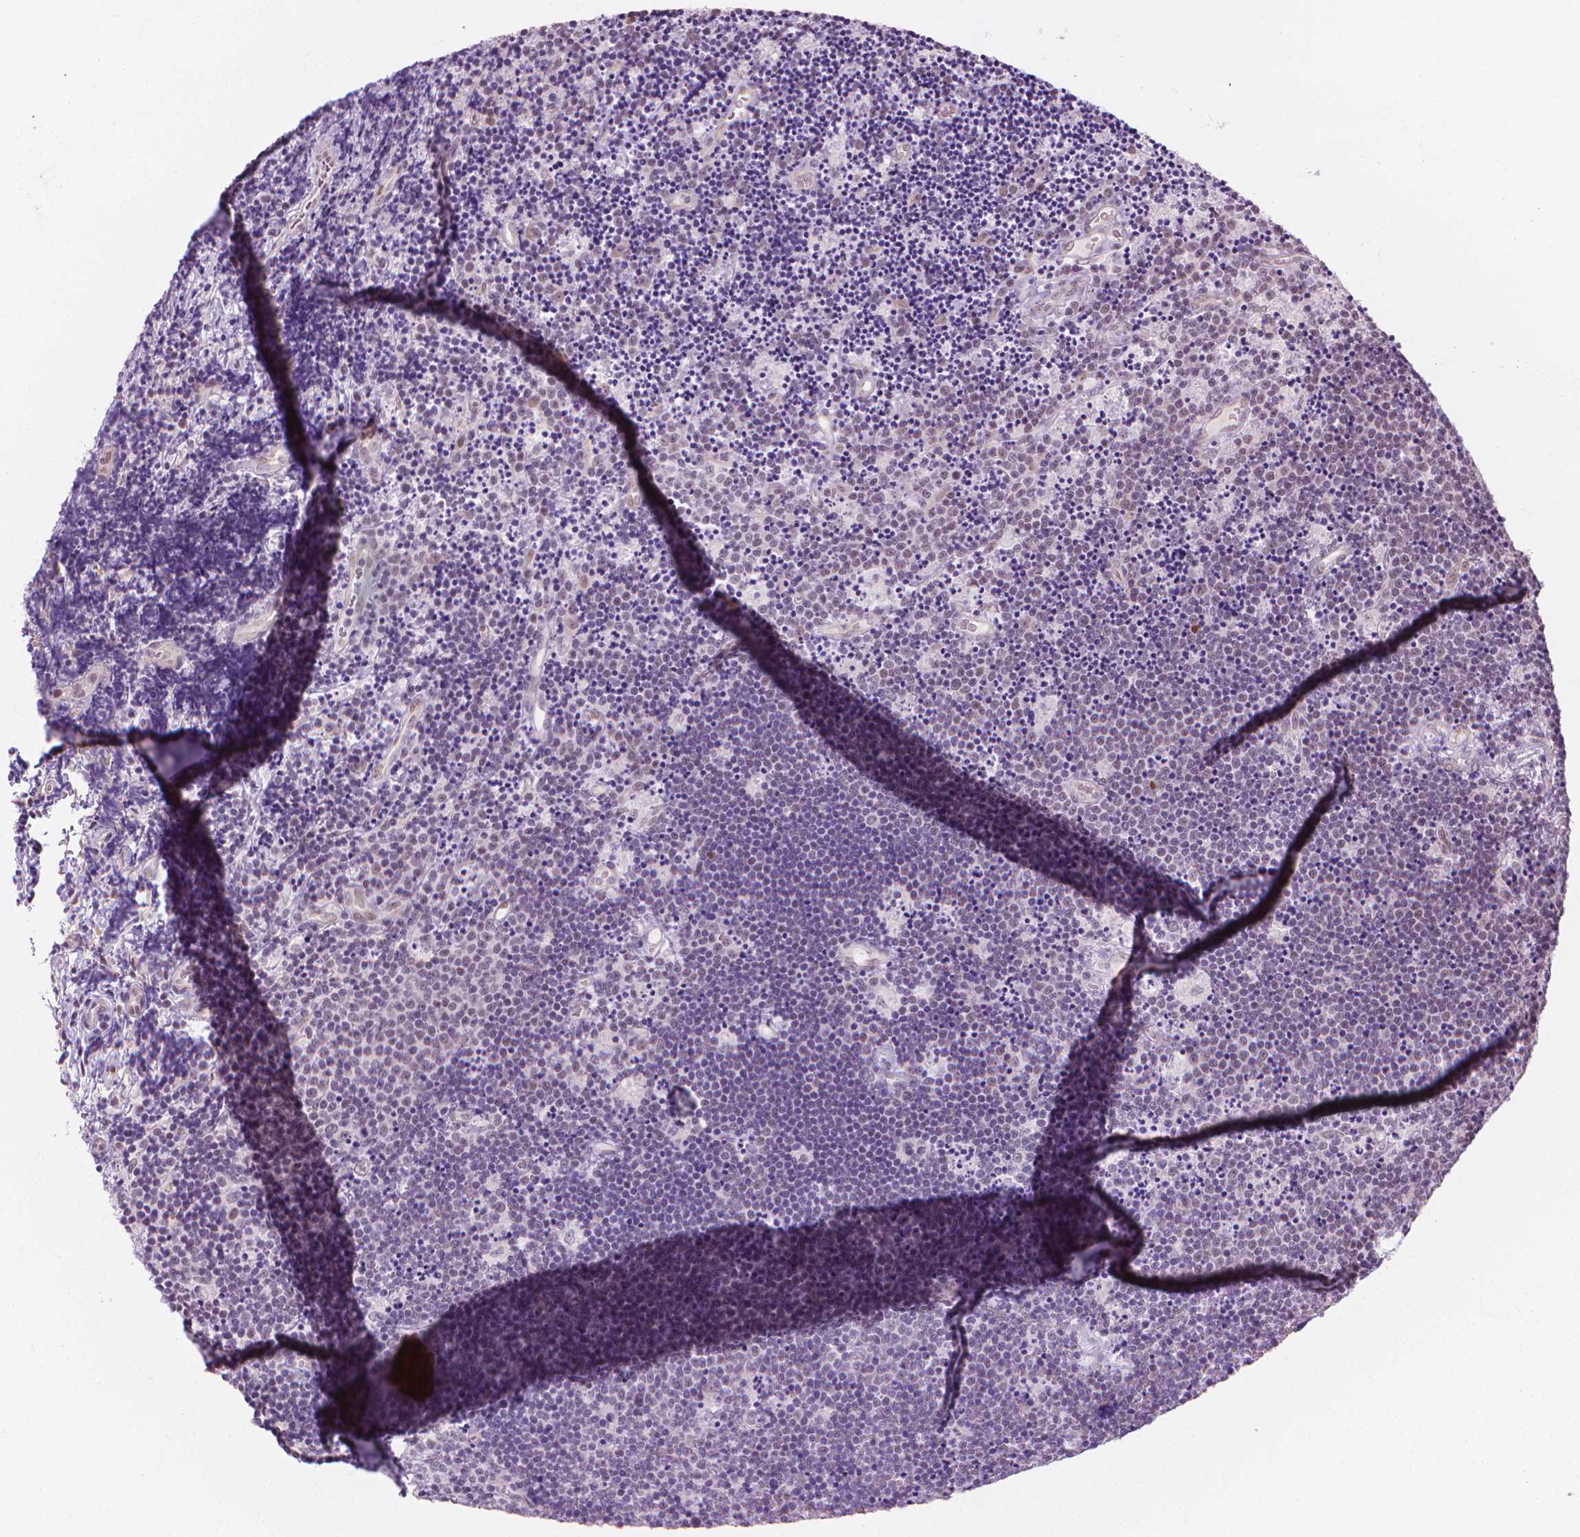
{"staining": {"intensity": "negative", "quantity": "none", "location": "none"}, "tissue": "lymphoma", "cell_type": "Tumor cells", "image_type": "cancer", "snomed": [{"axis": "morphology", "description": "Malignant lymphoma, non-Hodgkin's type, Low grade"}, {"axis": "topography", "description": "Brain"}], "caption": "Immunohistochemistry of human lymphoma displays no expression in tumor cells.", "gene": "CDKN1C", "patient": {"sex": "female", "age": 66}}